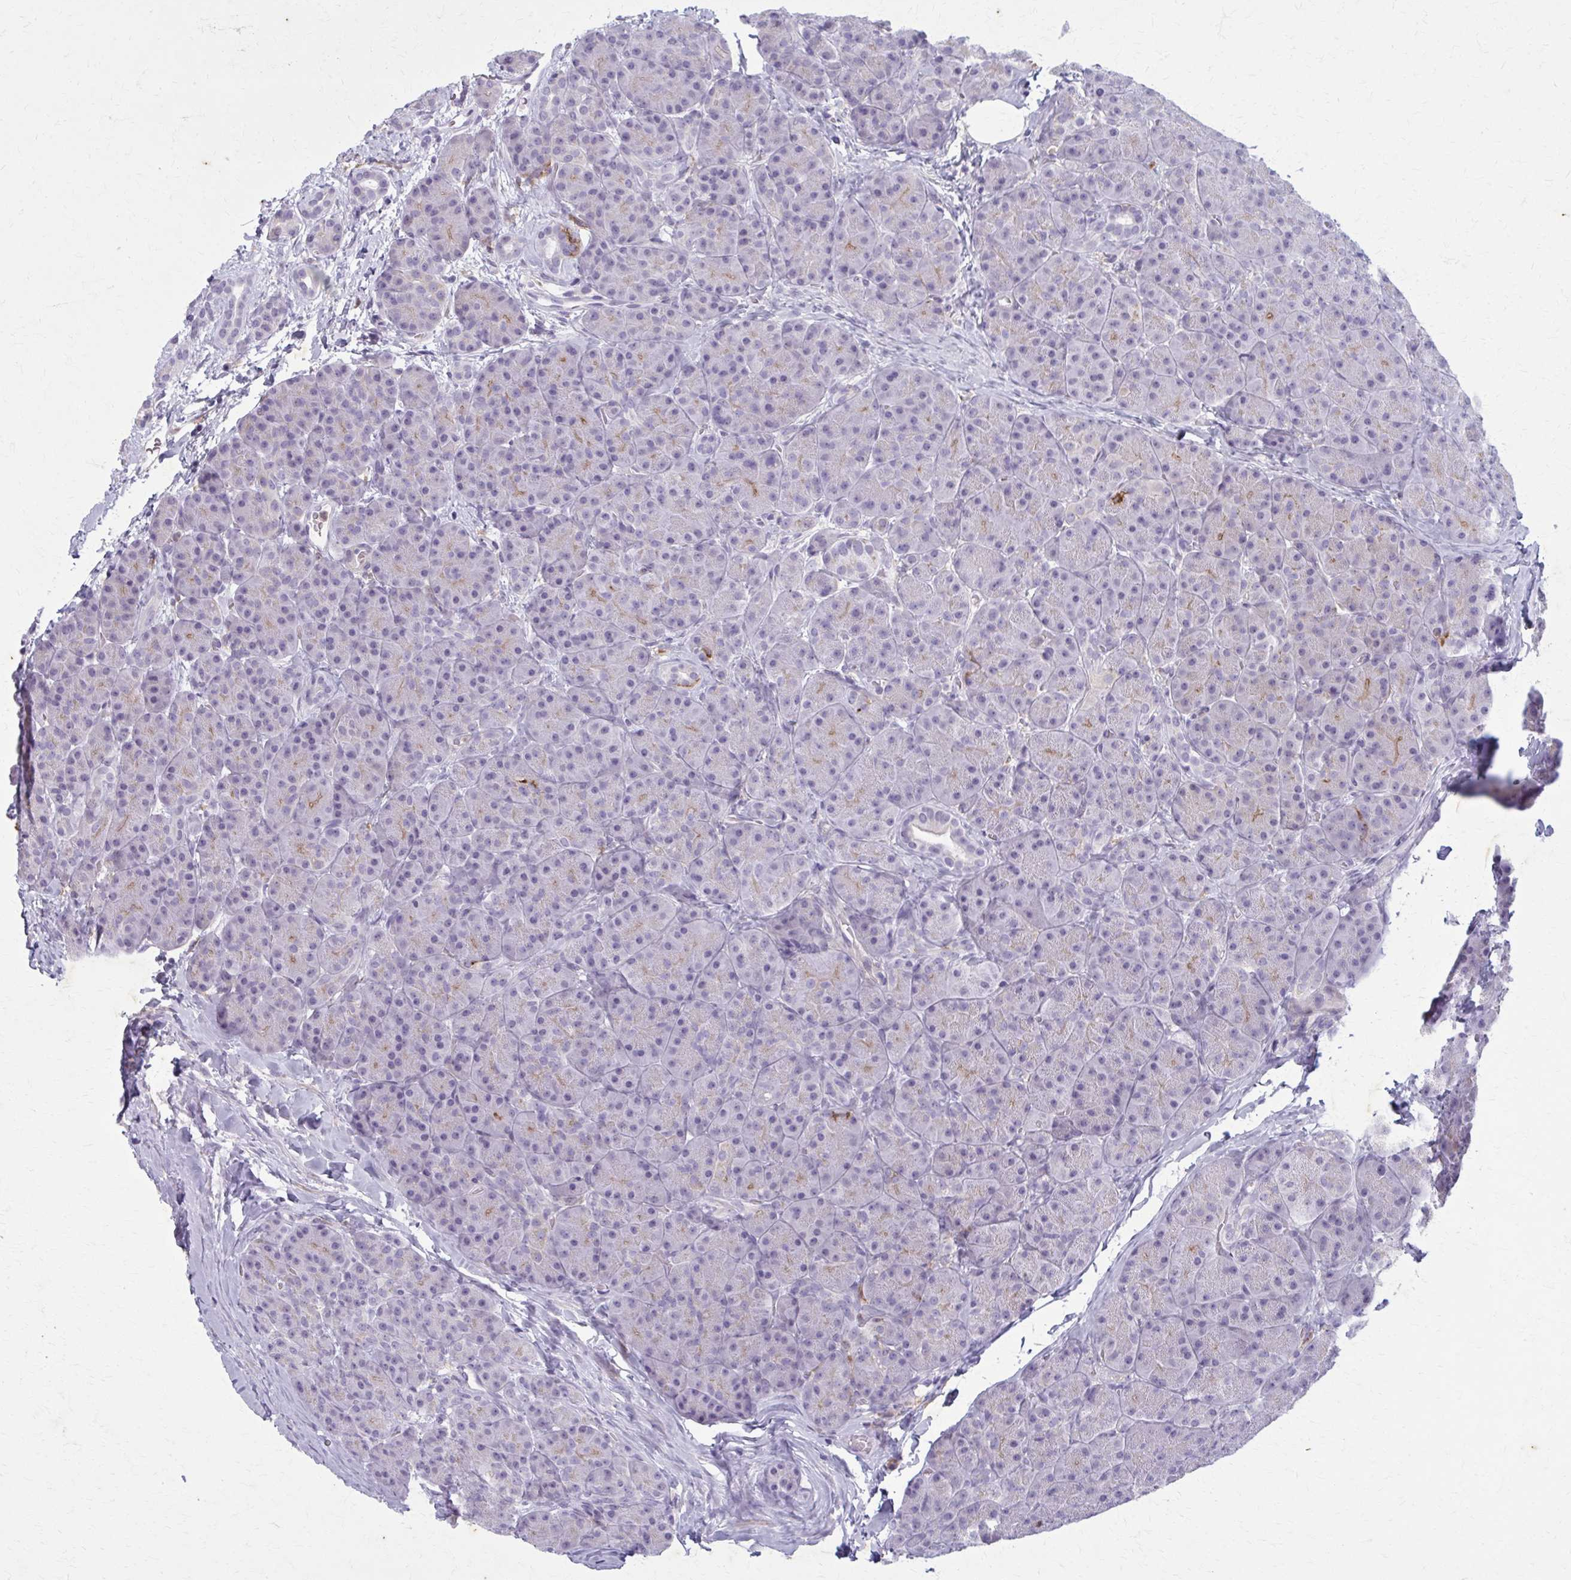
{"staining": {"intensity": "negative", "quantity": "none", "location": "none"}, "tissue": "pancreas", "cell_type": "Exocrine glandular cells", "image_type": "normal", "snomed": [{"axis": "morphology", "description": "Normal tissue, NOS"}, {"axis": "topography", "description": "Pancreas"}], "caption": "The histopathology image demonstrates no significant positivity in exocrine glandular cells of pancreas.", "gene": "CARD9", "patient": {"sex": "male", "age": 57}}